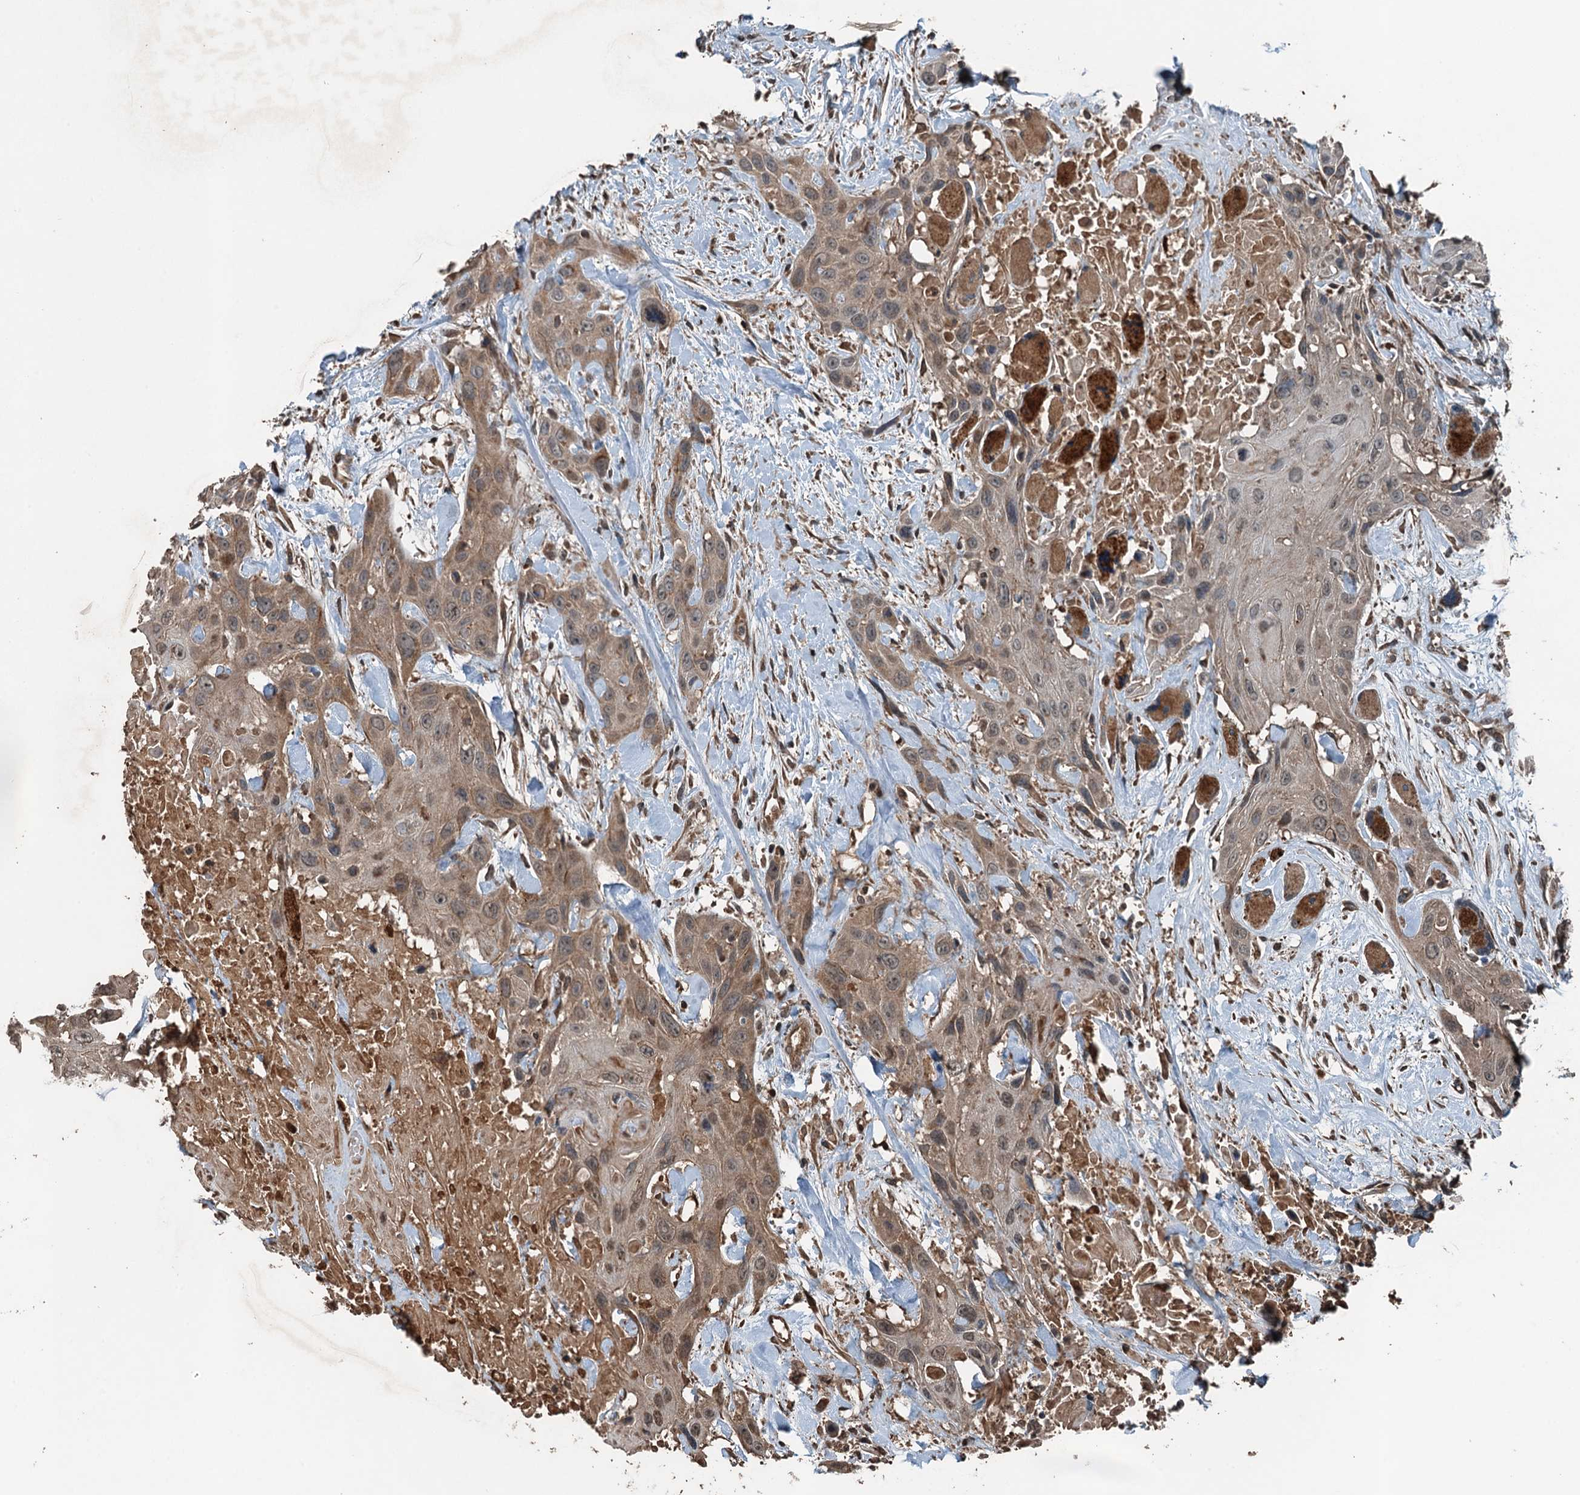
{"staining": {"intensity": "moderate", "quantity": ">75%", "location": "cytoplasmic/membranous,nuclear"}, "tissue": "head and neck cancer", "cell_type": "Tumor cells", "image_type": "cancer", "snomed": [{"axis": "morphology", "description": "Squamous cell carcinoma, NOS"}, {"axis": "topography", "description": "Head-Neck"}], "caption": "An immunohistochemistry (IHC) micrograph of neoplastic tissue is shown. Protein staining in brown shows moderate cytoplasmic/membranous and nuclear positivity in head and neck cancer within tumor cells.", "gene": "TCTN1", "patient": {"sex": "male", "age": 81}}